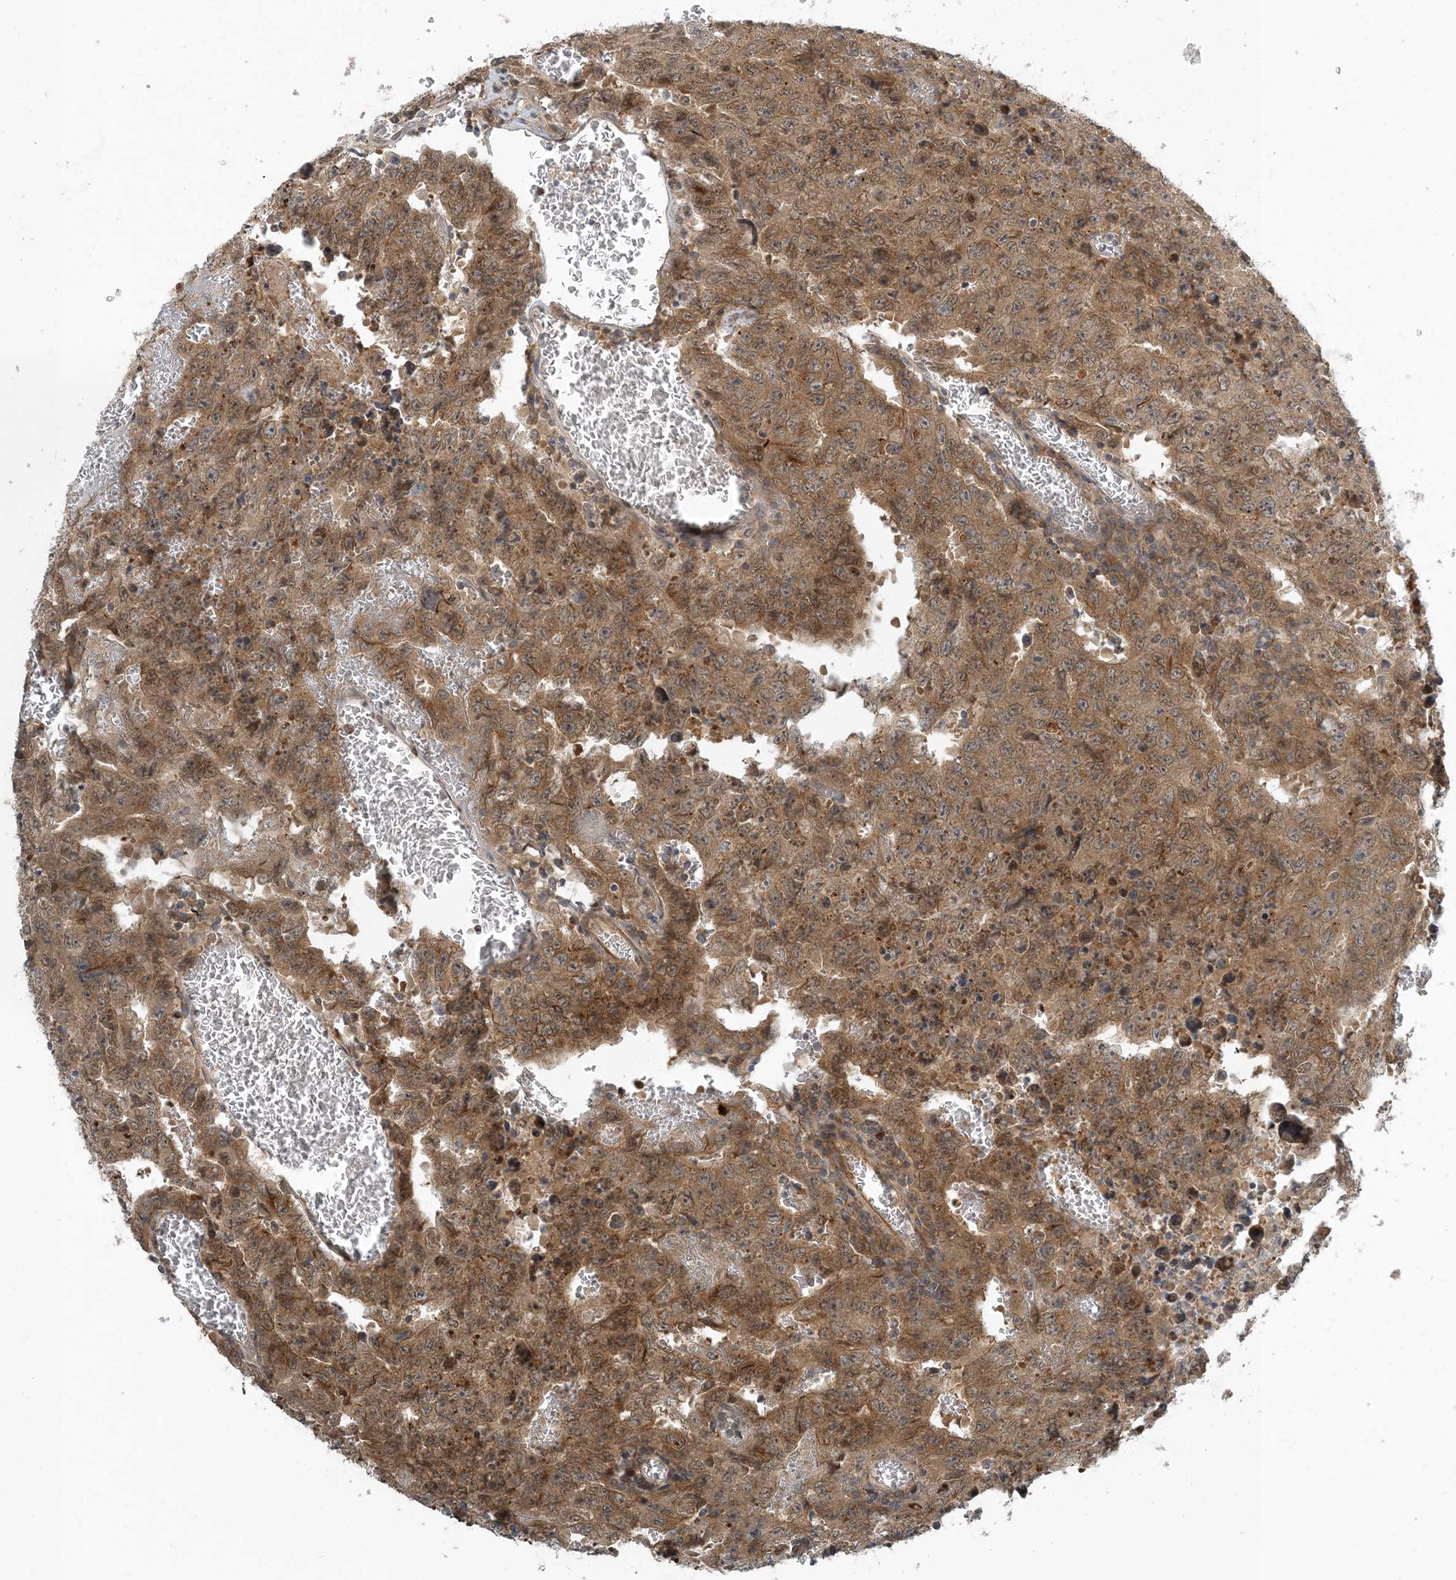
{"staining": {"intensity": "moderate", "quantity": ">75%", "location": "cytoplasmic/membranous"}, "tissue": "testis cancer", "cell_type": "Tumor cells", "image_type": "cancer", "snomed": [{"axis": "morphology", "description": "Carcinoma, Embryonal, NOS"}, {"axis": "topography", "description": "Testis"}], "caption": "The micrograph reveals immunohistochemical staining of testis cancer. There is moderate cytoplasmic/membranous staining is seen in about >75% of tumor cells.", "gene": "ZBTB3", "patient": {"sex": "male", "age": 26}}